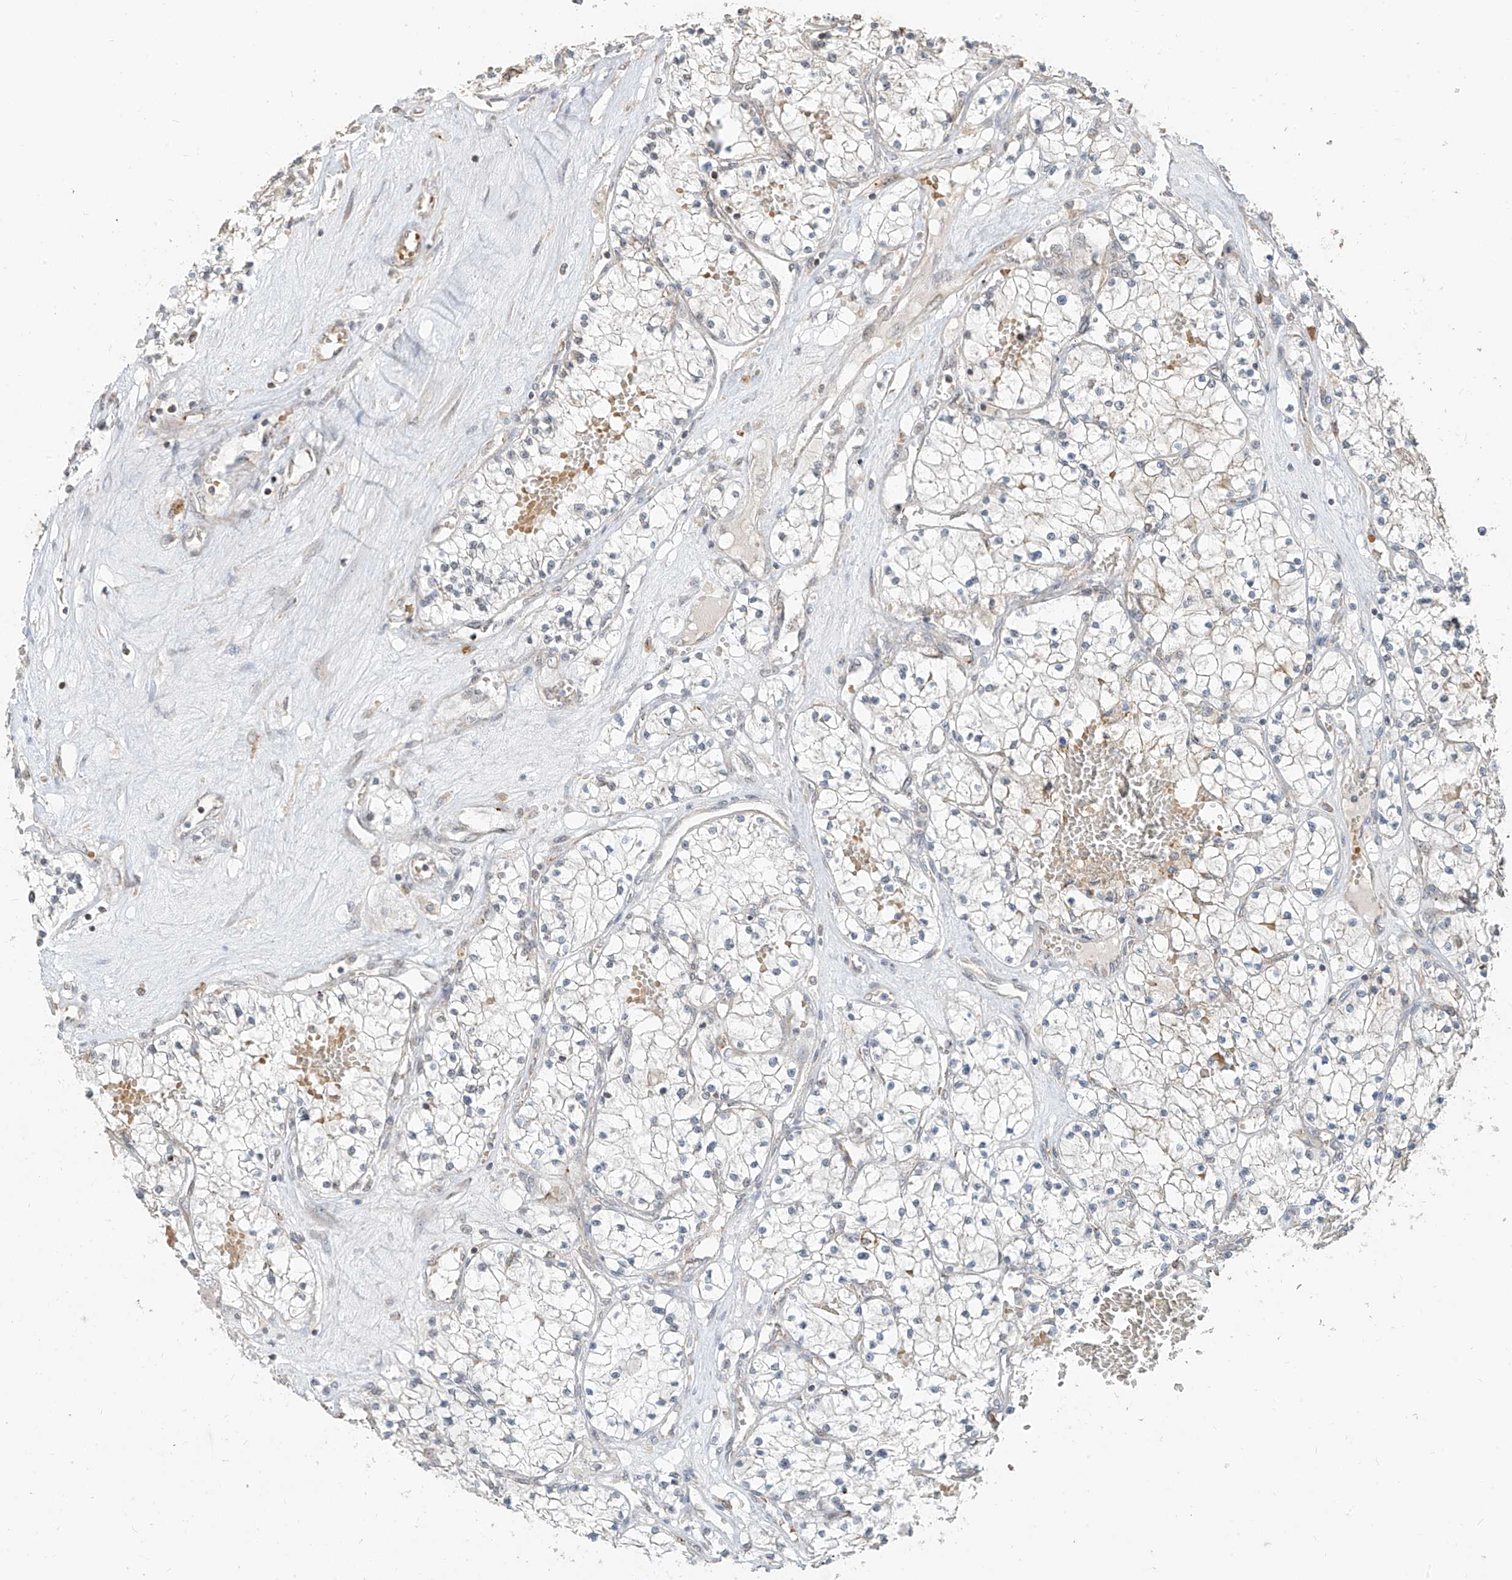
{"staining": {"intensity": "negative", "quantity": "none", "location": "none"}, "tissue": "renal cancer", "cell_type": "Tumor cells", "image_type": "cancer", "snomed": [{"axis": "morphology", "description": "Normal tissue, NOS"}, {"axis": "morphology", "description": "Adenocarcinoma, NOS"}, {"axis": "topography", "description": "Kidney"}], "caption": "DAB (3,3'-diaminobenzidine) immunohistochemical staining of human renal adenocarcinoma displays no significant staining in tumor cells.", "gene": "ZMYM2", "patient": {"sex": "male", "age": 68}}